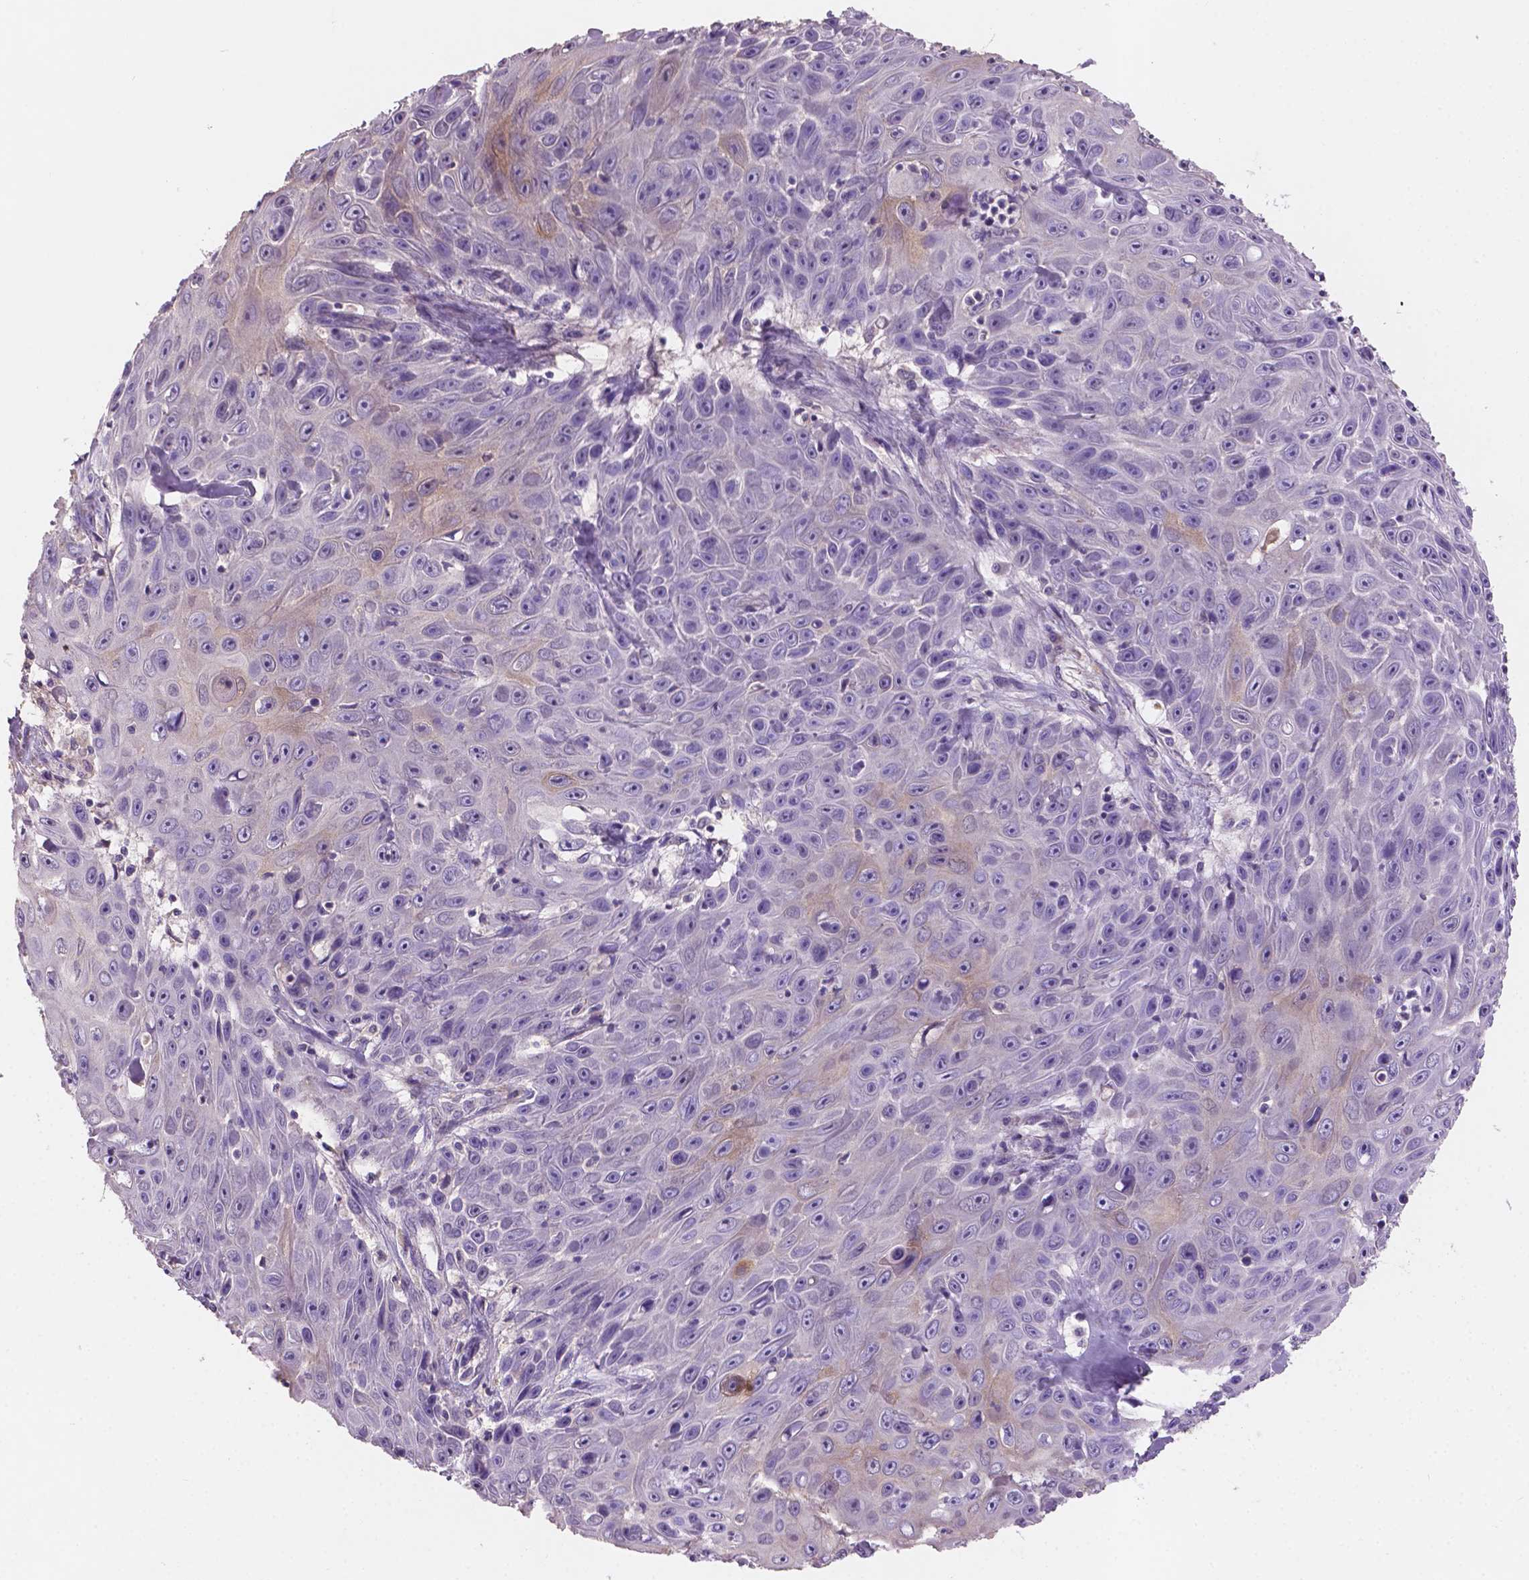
{"staining": {"intensity": "moderate", "quantity": "<25%", "location": "cytoplasmic/membranous"}, "tissue": "skin cancer", "cell_type": "Tumor cells", "image_type": "cancer", "snomed": [{"axis": "morphology", "description": "Squamous cell carcinoma, NOS"}, {"axis": "topography", "description": "Skin"}], "caption": "Skin cancer stained with immunohistochemistry (IHC) displays moderate cytoplasmic/membranous positivity in approximately <25% of tumor cells.", "gene": "SBSN", "patient": {"sex": "male", "age": 82}}